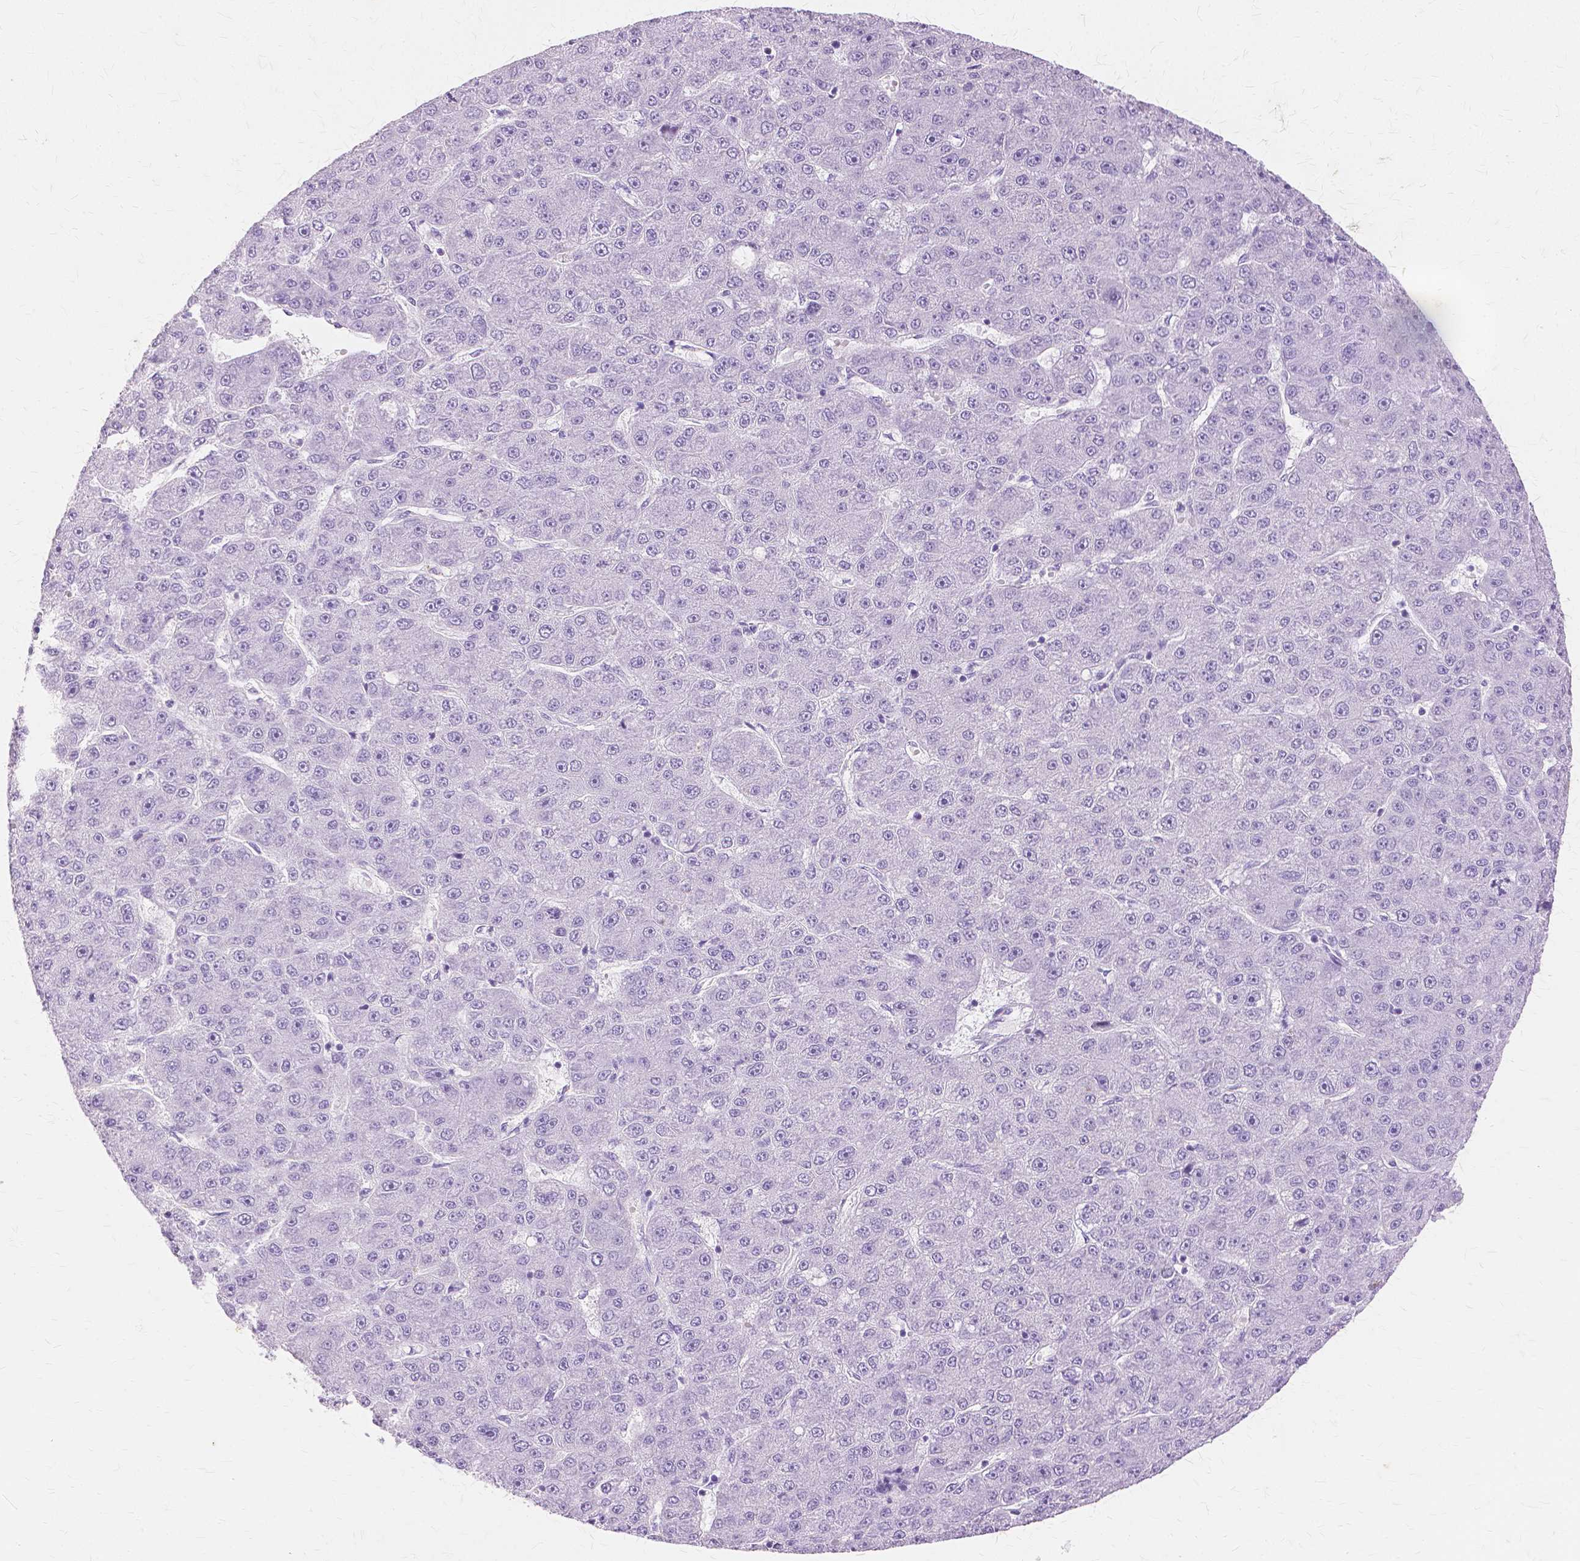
{"staining": {"intensity": "negative", "quantity": "none", "location": "none"}, "tissue": "liver cancer", "cell_type": "Tumor cells", "image_type": "cancer", "snomed": [{"axis": "morphology", "description": "Carcinoma, Hepatocellular, NOS"}, {"axis": "topography", "description": "Liver"}], "caption": "DAB (3,3'-diaminobenzidine) immunohistochemical staining of human liver hepatocellular carcinoma displays no significant expression in tumor cells.", "gene": "TGM1", "patient": {"sex": "male", "age": 67}}